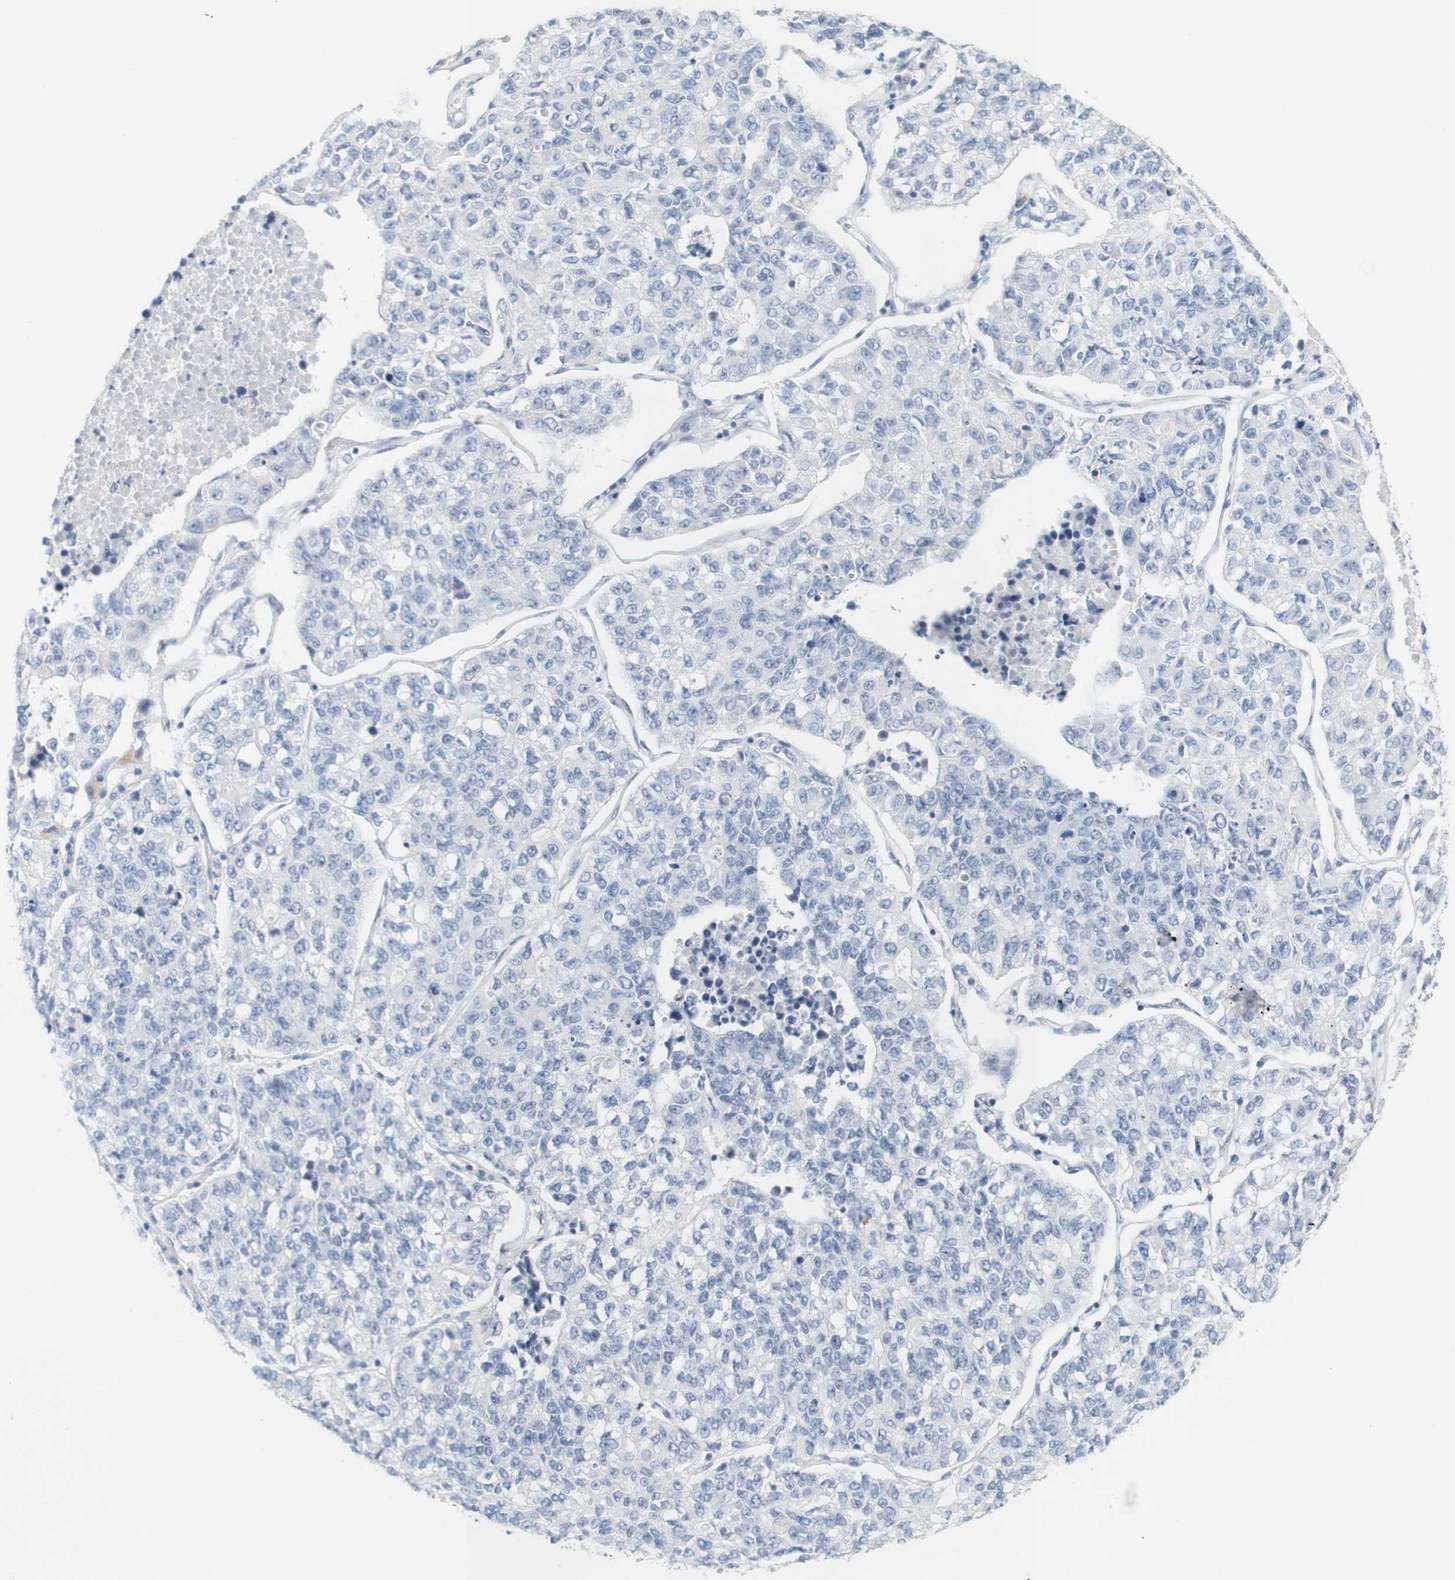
{"staining": {"intensity": "negative", "quantity": "none", "location": "none"}, "tissue": "lung cancer", "cell_type": "Tumor cells", "image_type": "cancer", "snomed": [{"axis": "morphology", "description": "Adenocarcinoma, NOS"}, {"axis": "topography", "description": "Lung"}], "caption": "This is an immunohistochemistry micrograph of lung cancer. There is no expression in tumor cells.", "gene": "RGS9", "patient": {"sex": "male", "age": 49}}